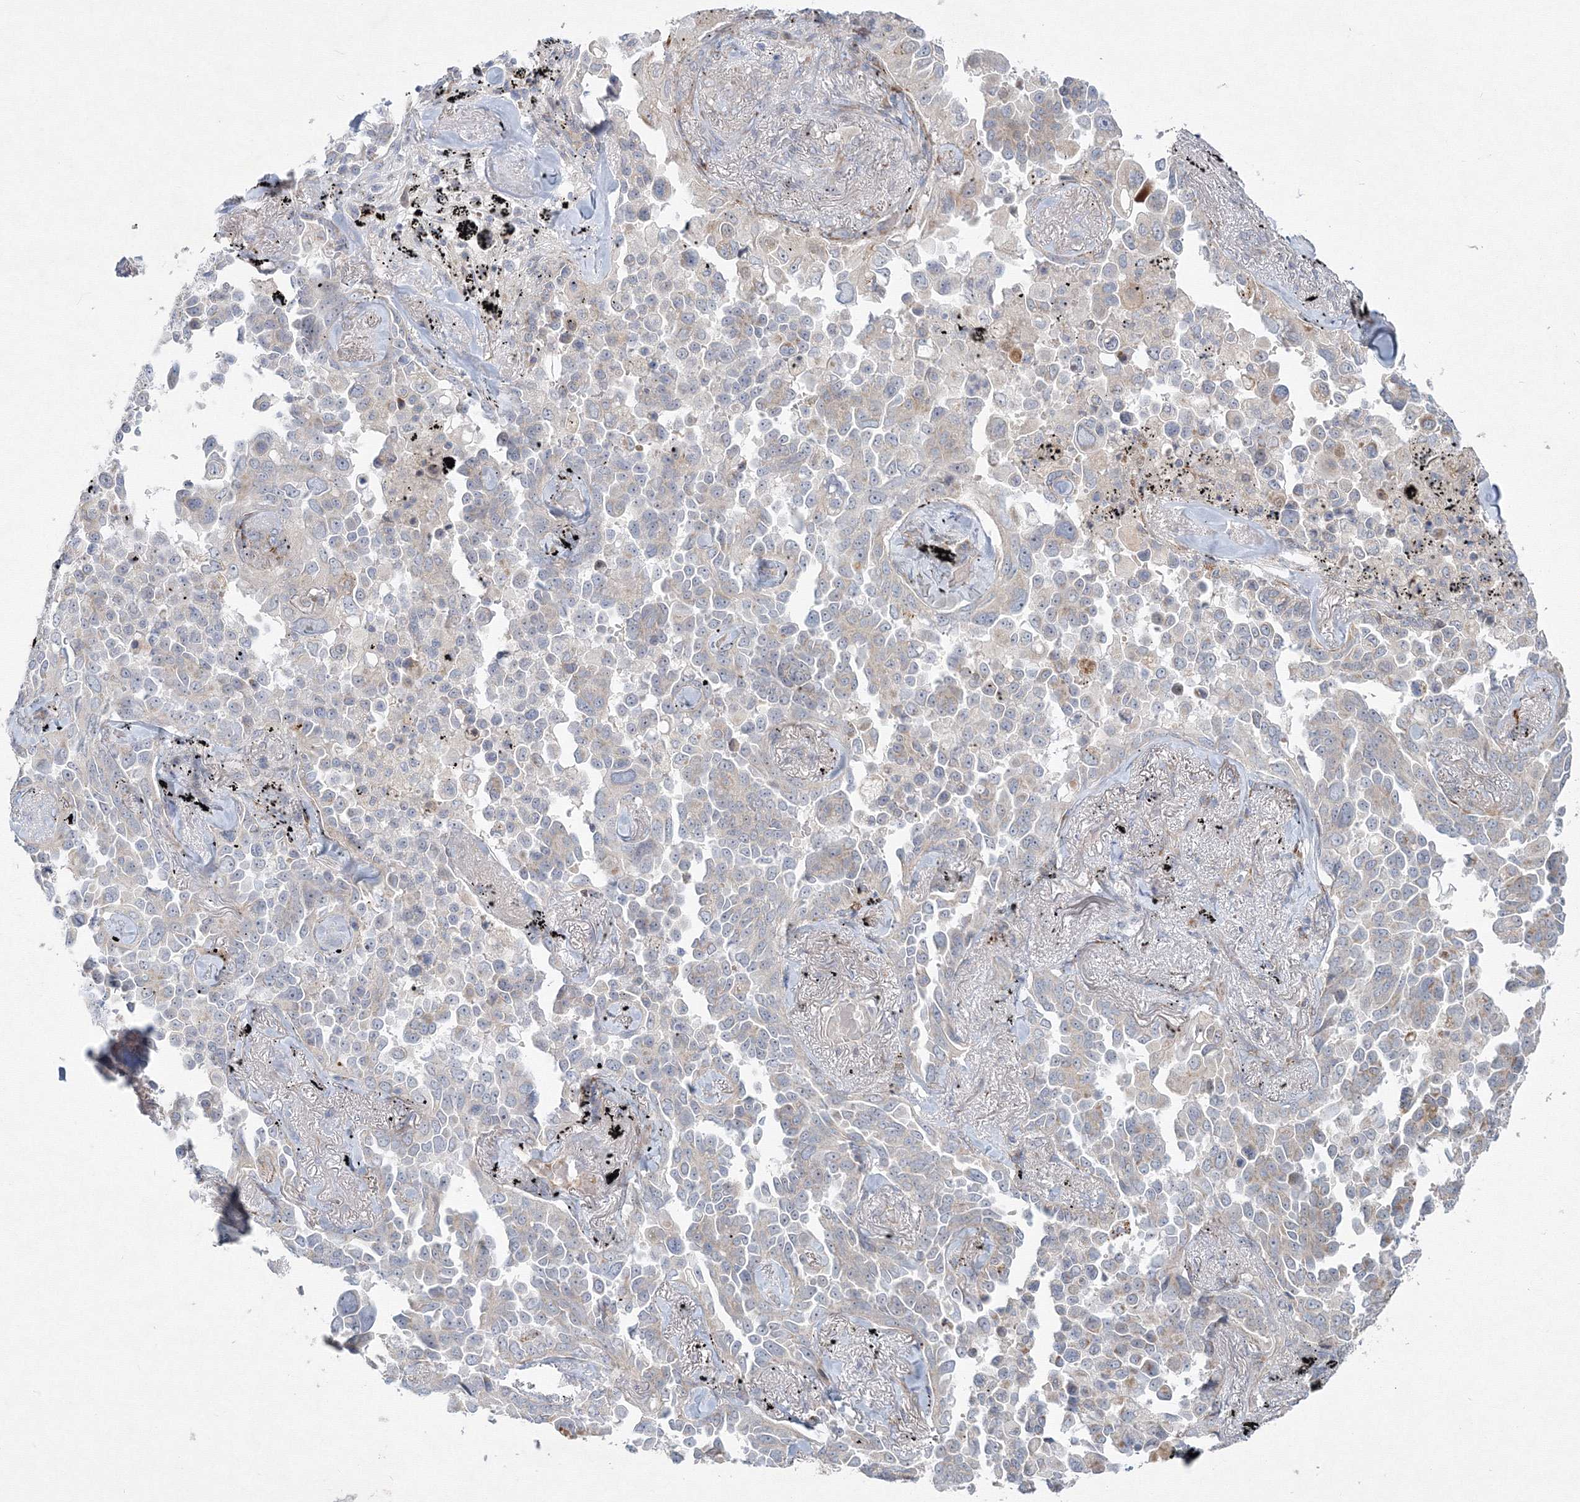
{"staining": {"intensity": "weak", "quantity": "<25%", "location": "cytoplasmic/membranous"}, "tissue": "lung cancer", "cell_type": "Tumor cells", "image_type": "cancer", "snomed": [{"axis": "morphology", "description": "Adenocarcinoma, NOS"}, {"axis": "topography", "description": "Lung"}], "caption": "Protein analysis of lung cancer (adenocarcinoma) demonstrates no significant expression in tumor cells.", "gene": "WDR49", "patient": {"sex": "female", "age": 67}}